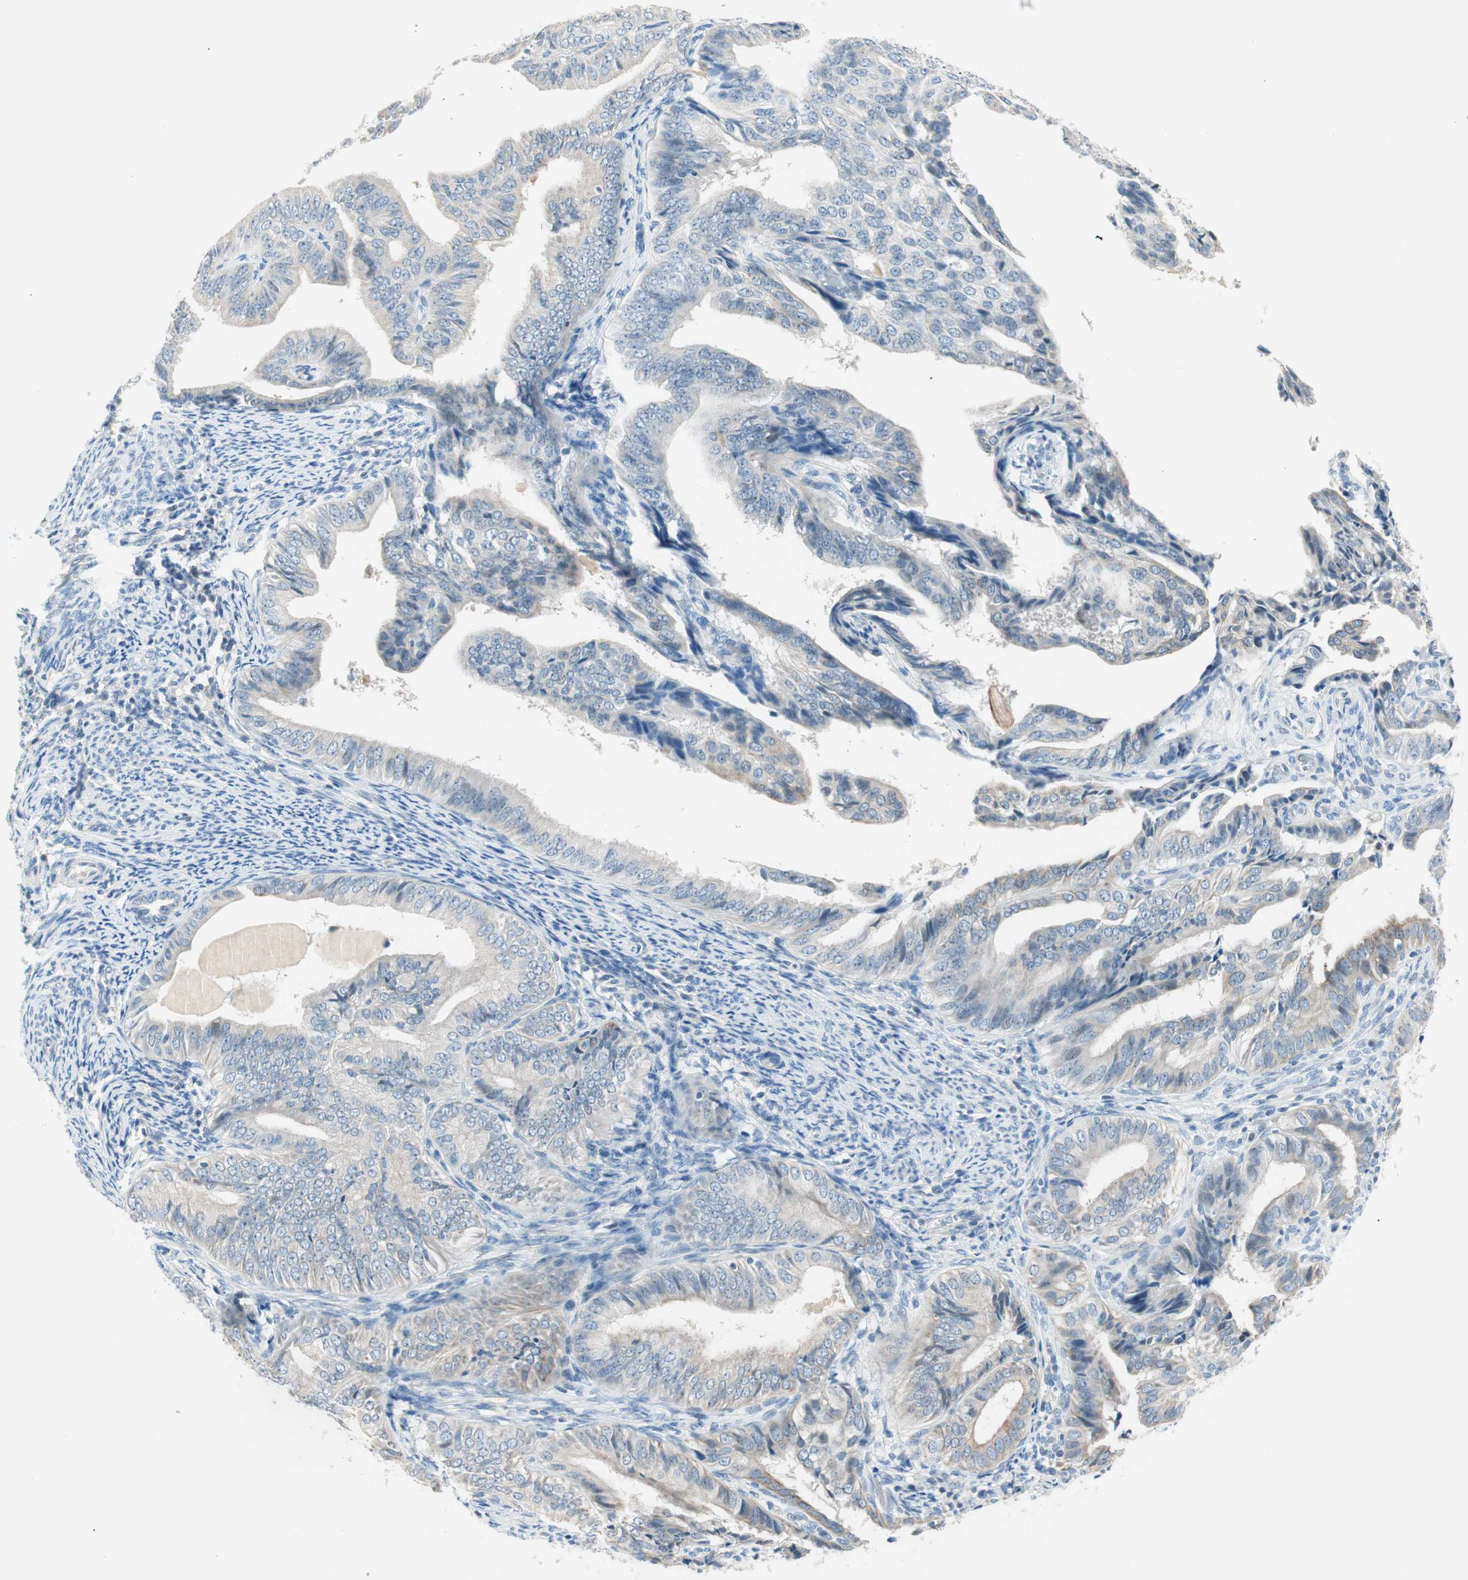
{"staining": {"intensity": "weak", "quantity": "25%-75%", "location": "cytoplasmic/membranous"}, "tissue": "endometrial cancer", "cell_type": "Tumor cells", "image_type": "cancer", "snomed": [{"axis": "morphology", "description": "Adenocarcinoma, NOS"}, {"axis": "topography", "description": "Endometrium"}], "caption": "About 25%-75% of tumor cells in adenocarcinoma (endometrial) exhibit weak cytoplasmic/membranous protein staining as visualized by brown immunohistochemical staining.", "gene": "GNAO1", "patient": {"sex": "female", "age": 58}}